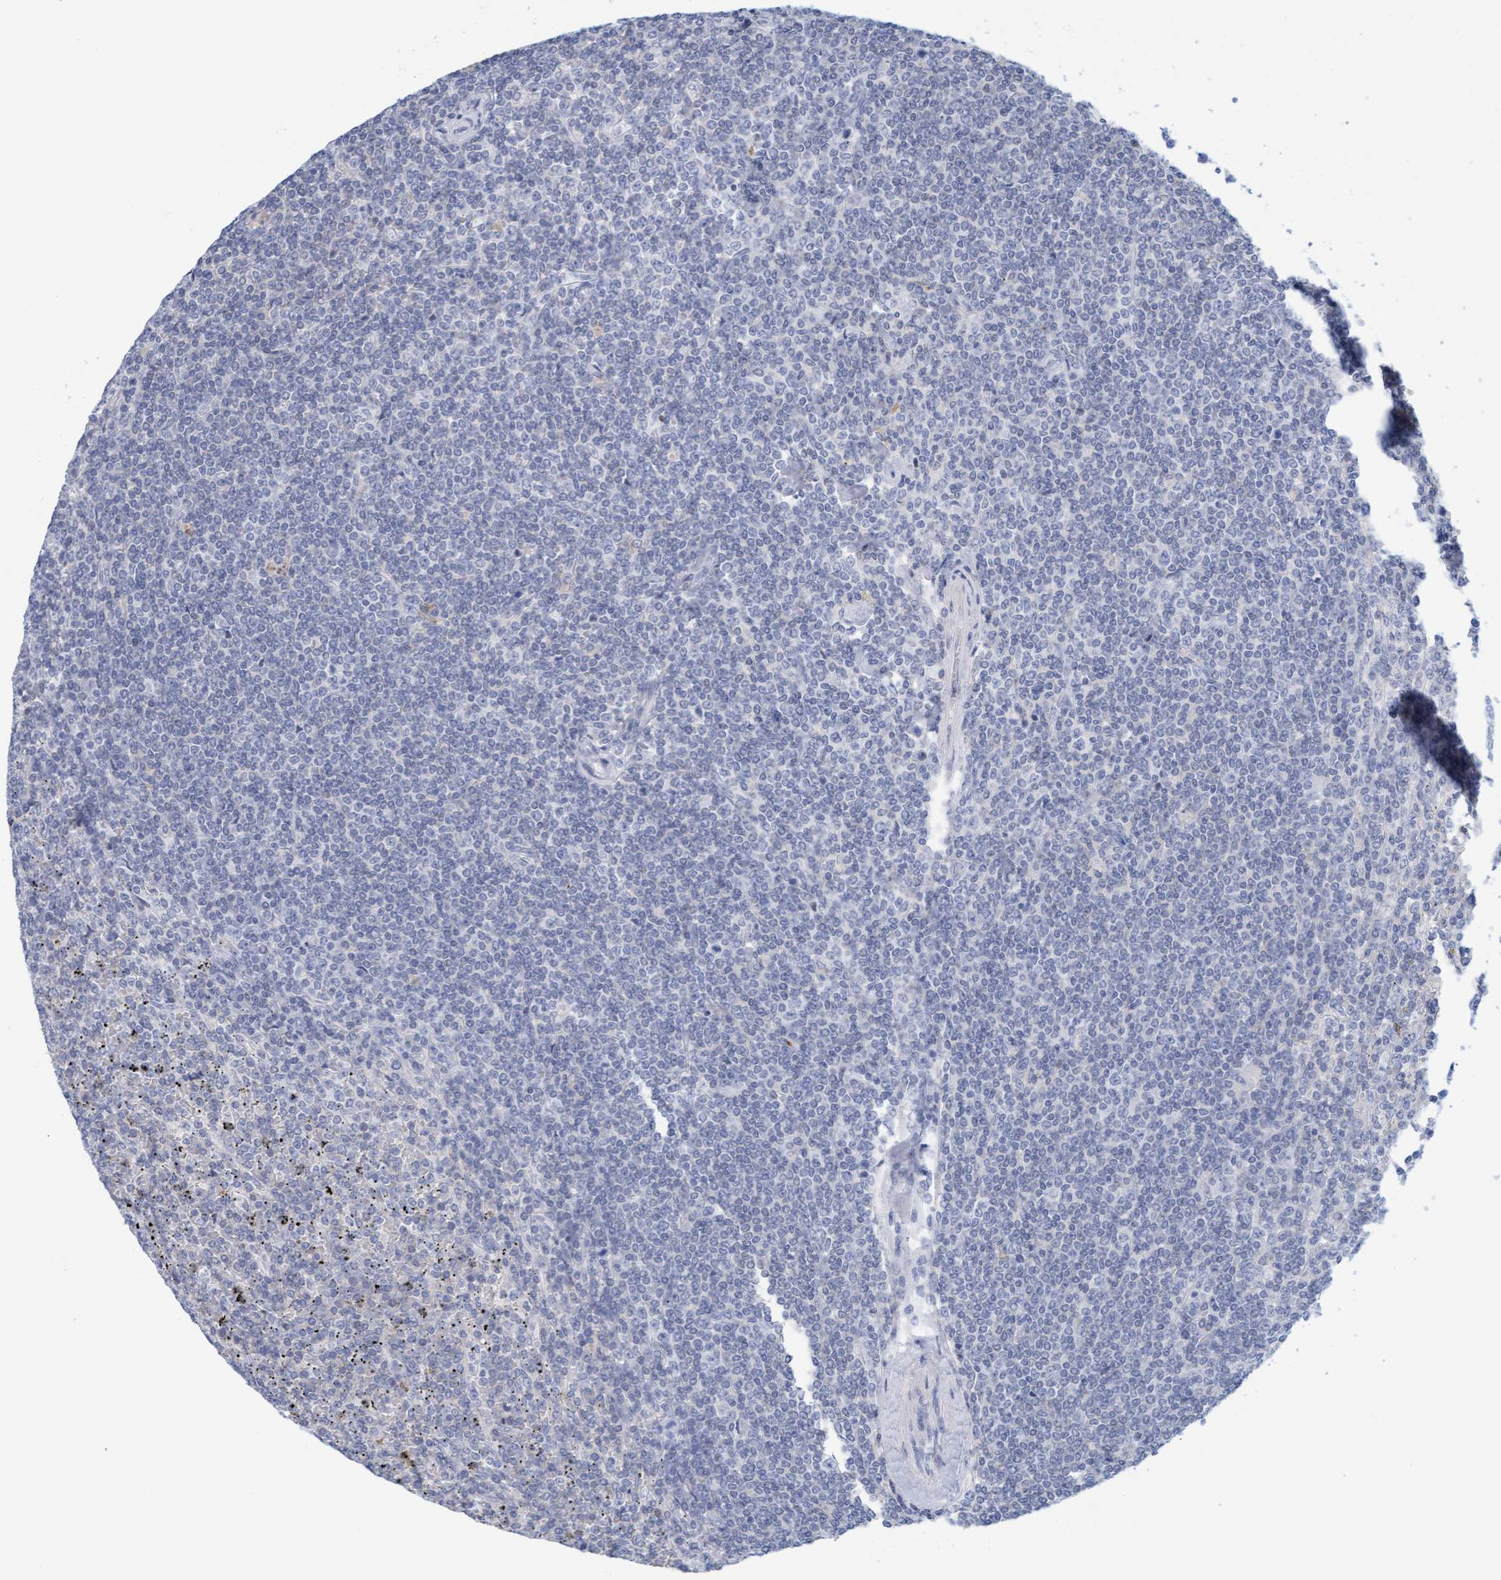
{"staining": {"intensity": "negative", "quantity": "none", "location": "none"}, "tissue": "lymphoma", "cell_type": "Tumor cells", "image_type": "cancer", "snomed": [{"axis": "morphology", "description": "Malignant lymphoma, non-Hodgkin's type, Low grade"}, {"axis": "topography", "description": "Spleen"}], "caption": "IHC histopathology image of human malignant lymphoma, non-Hodgkin's type (low-grade) stained for a protein (brown), which displays no positivity in tumor cells.", "gene": "KLHL11", "patient": {"sex": "female", "age": 19}}